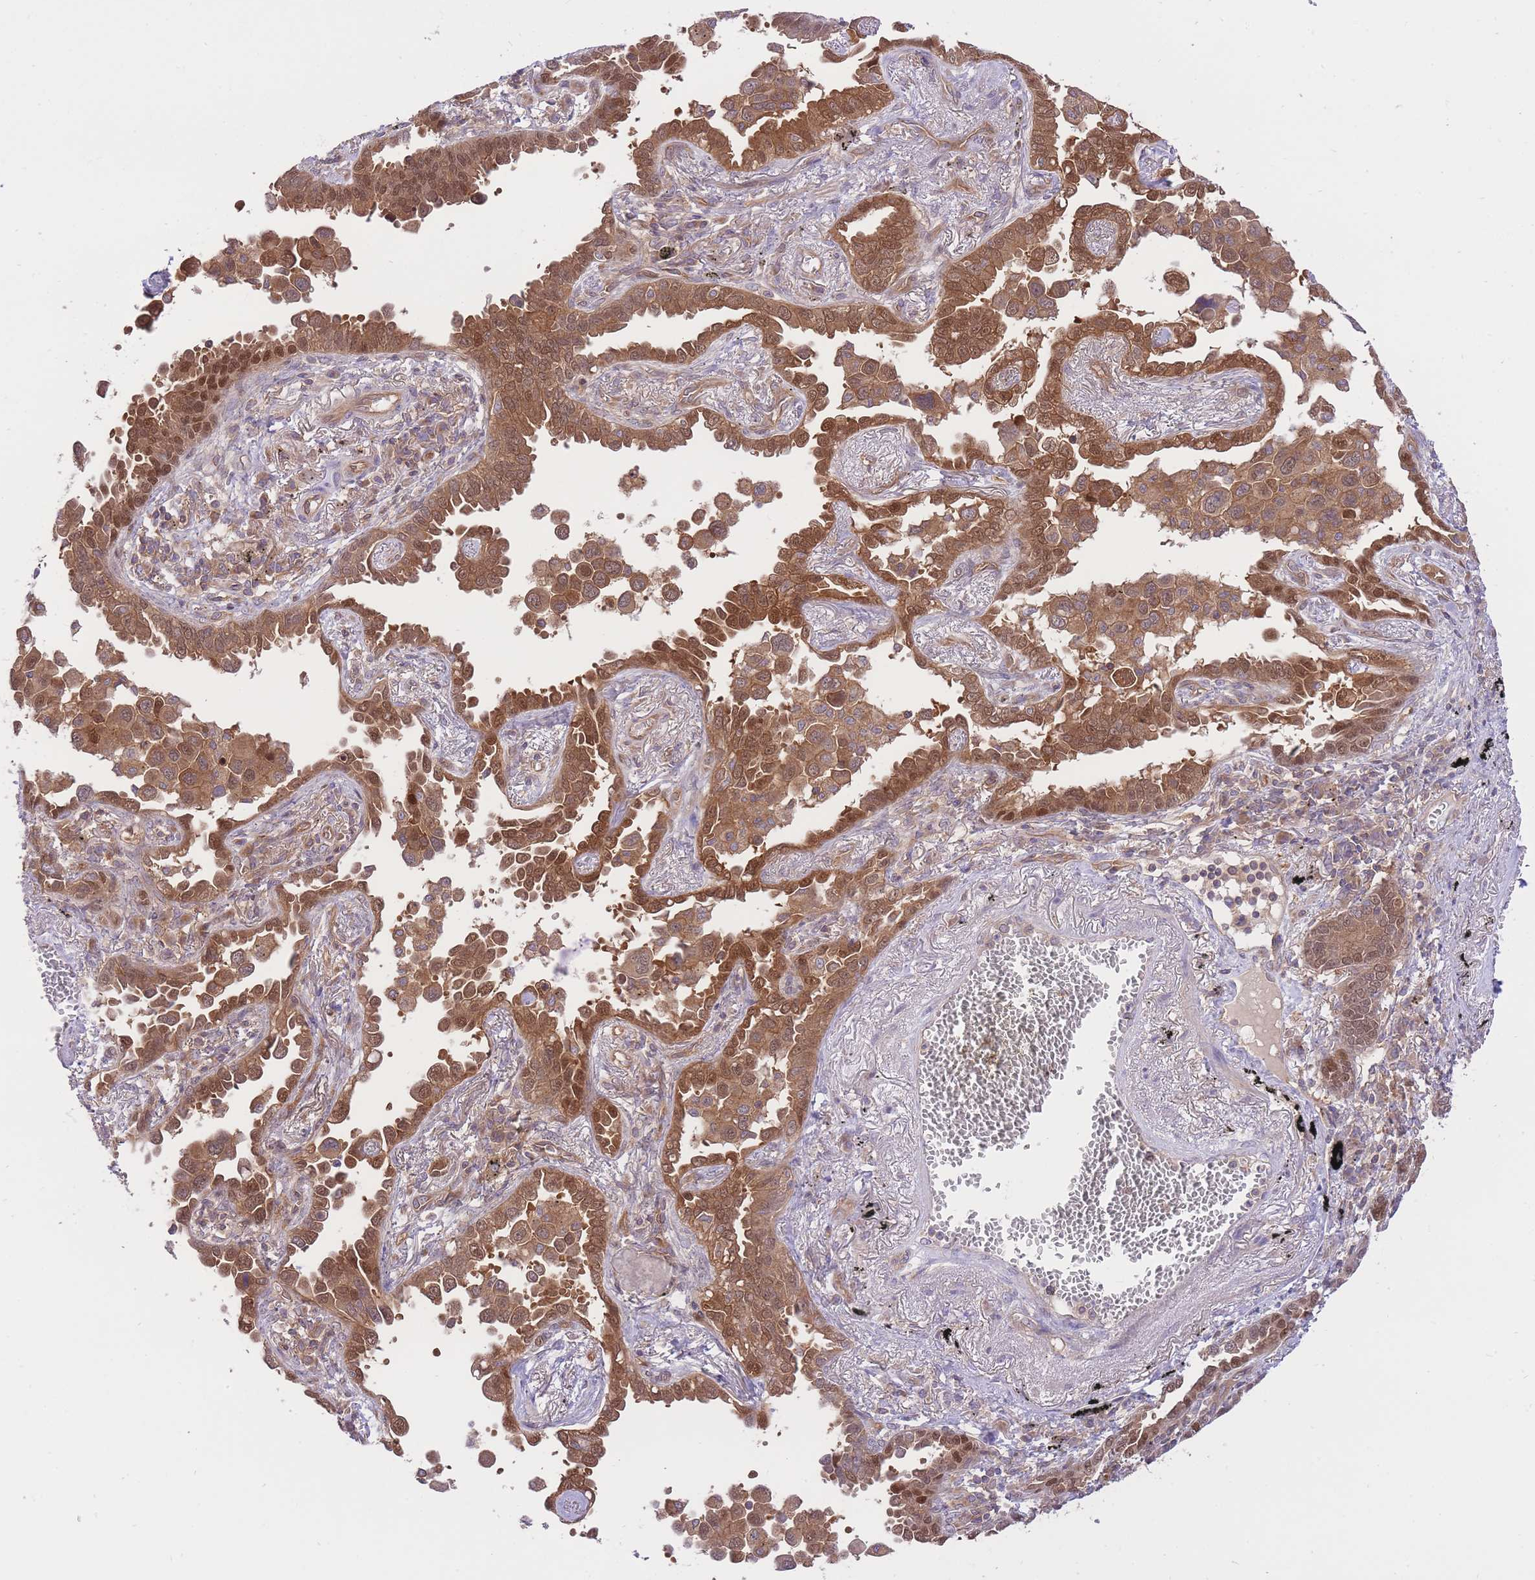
{"staining": {"intensity": "strong", "quantity": ">75%", "location": "cytoplasmic/membranous,nuclear"}, "tissue": "lung cancer", "cell_type": "Tumor cells", "image_type": "cancer", "snomed": [{"axis": "morphology", "description": "Adenocarcinoma, NOS"}, {"axis": "topography", "description": "Lung"}], "caption": "Protein expression analysis of lung adenocarcinoma demonstrates strong cytoplasmic/membranous and nuclear positivity in approximately >75% of tumor cells.", "gene": "PREP", "patient": {"sex": "male", "age": 67}}